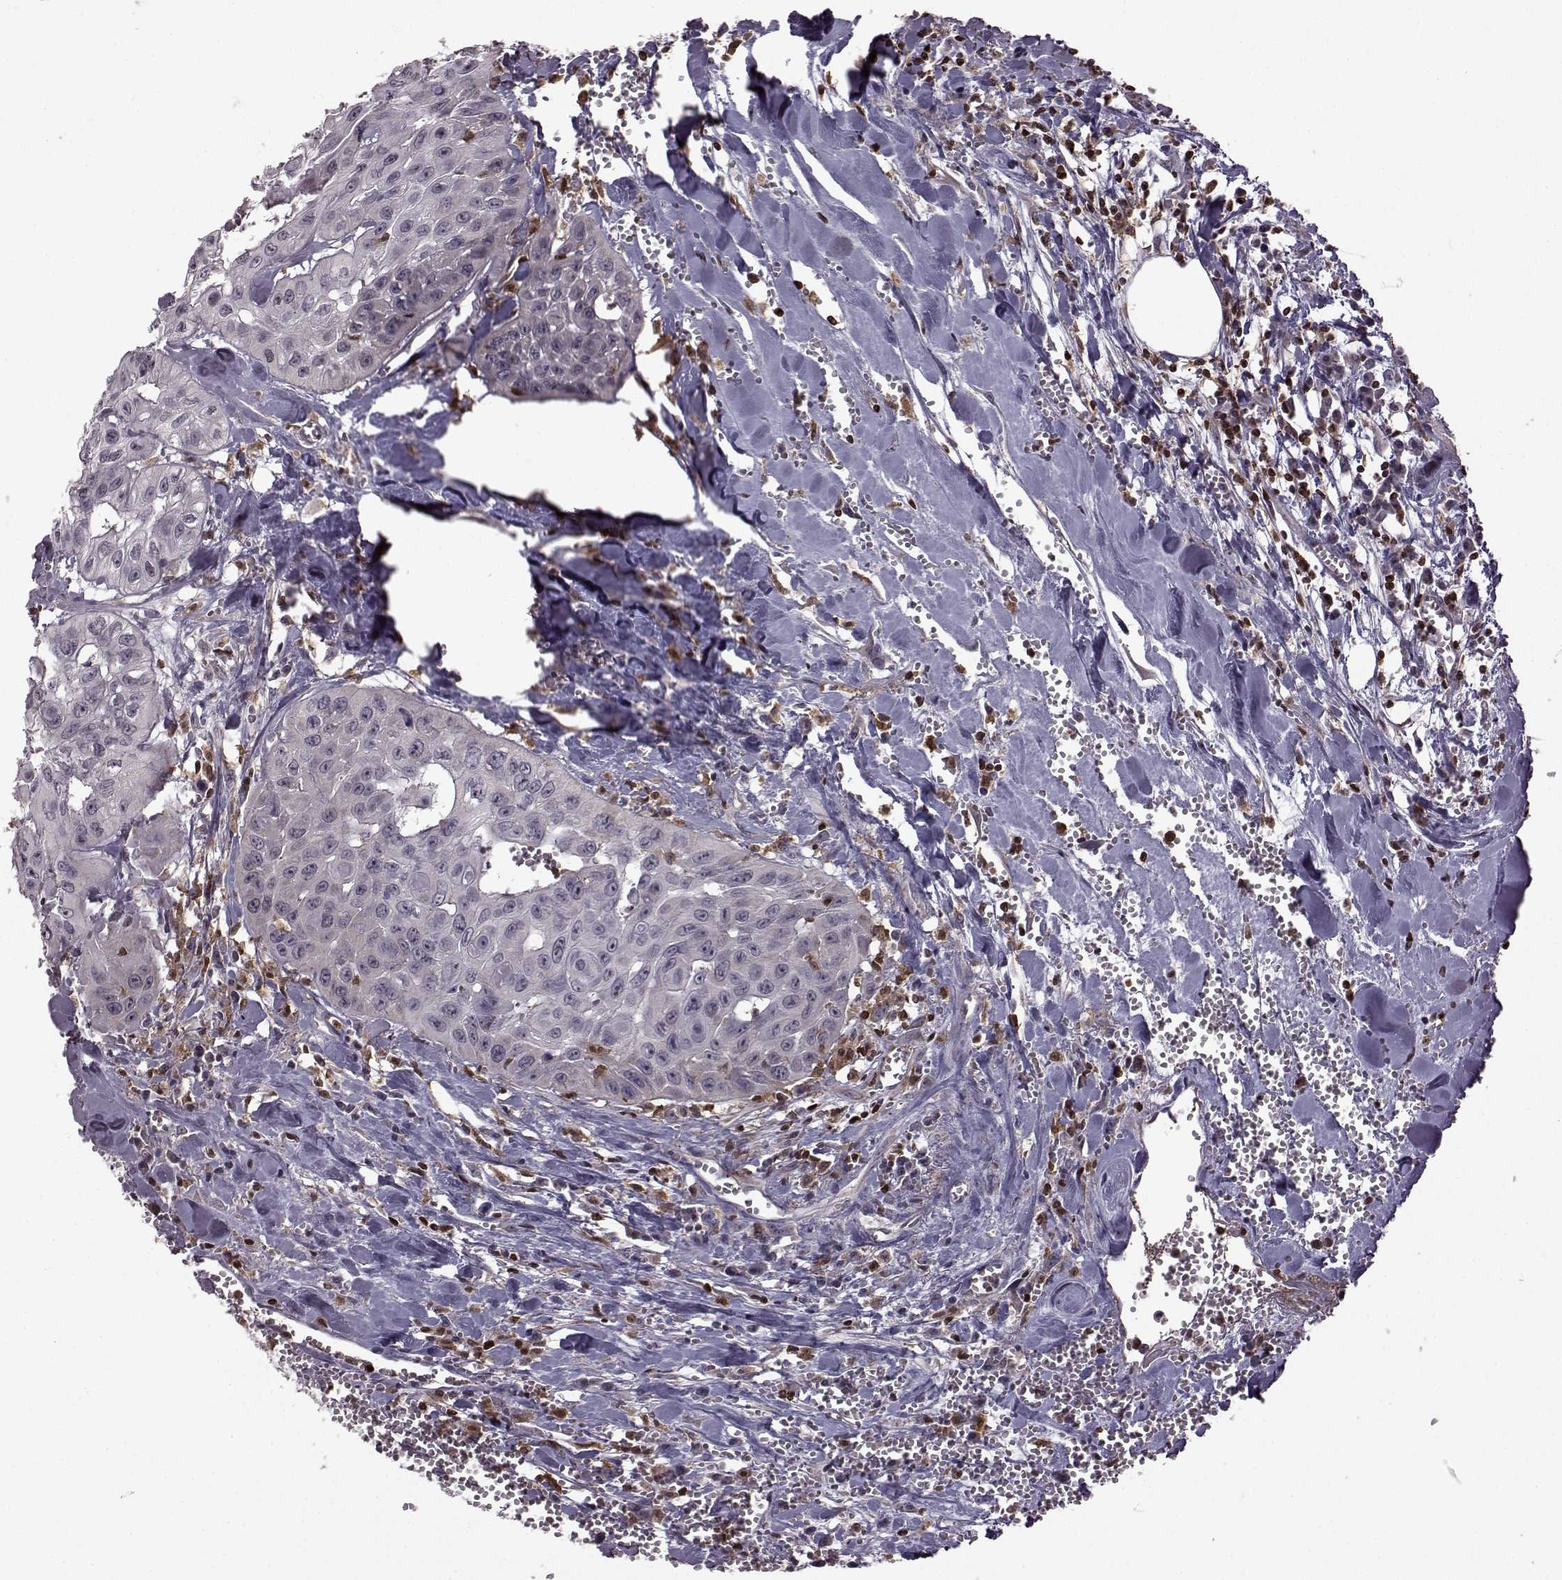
{"staining": {"intensity": "negative", "quantity": "none", "location": "none"}, "tissue": "head and neck cancer", "cell_type": "Tumor cells", "image_type": "cancer", "snomed": [{"axis": "morphology", "description": "Adenocarcinoma, NOS"}, {"axis": "topography", "description": "Head-Neck"}], "caption": "High power microscopy histopathology image of an immunohistochemistry (IHC) image of adenocarcinoma (head and neck), revealing no significant expression in tumor cells.", "gene": "DOK2", "patient": {"sex": "male", "age": 73}}